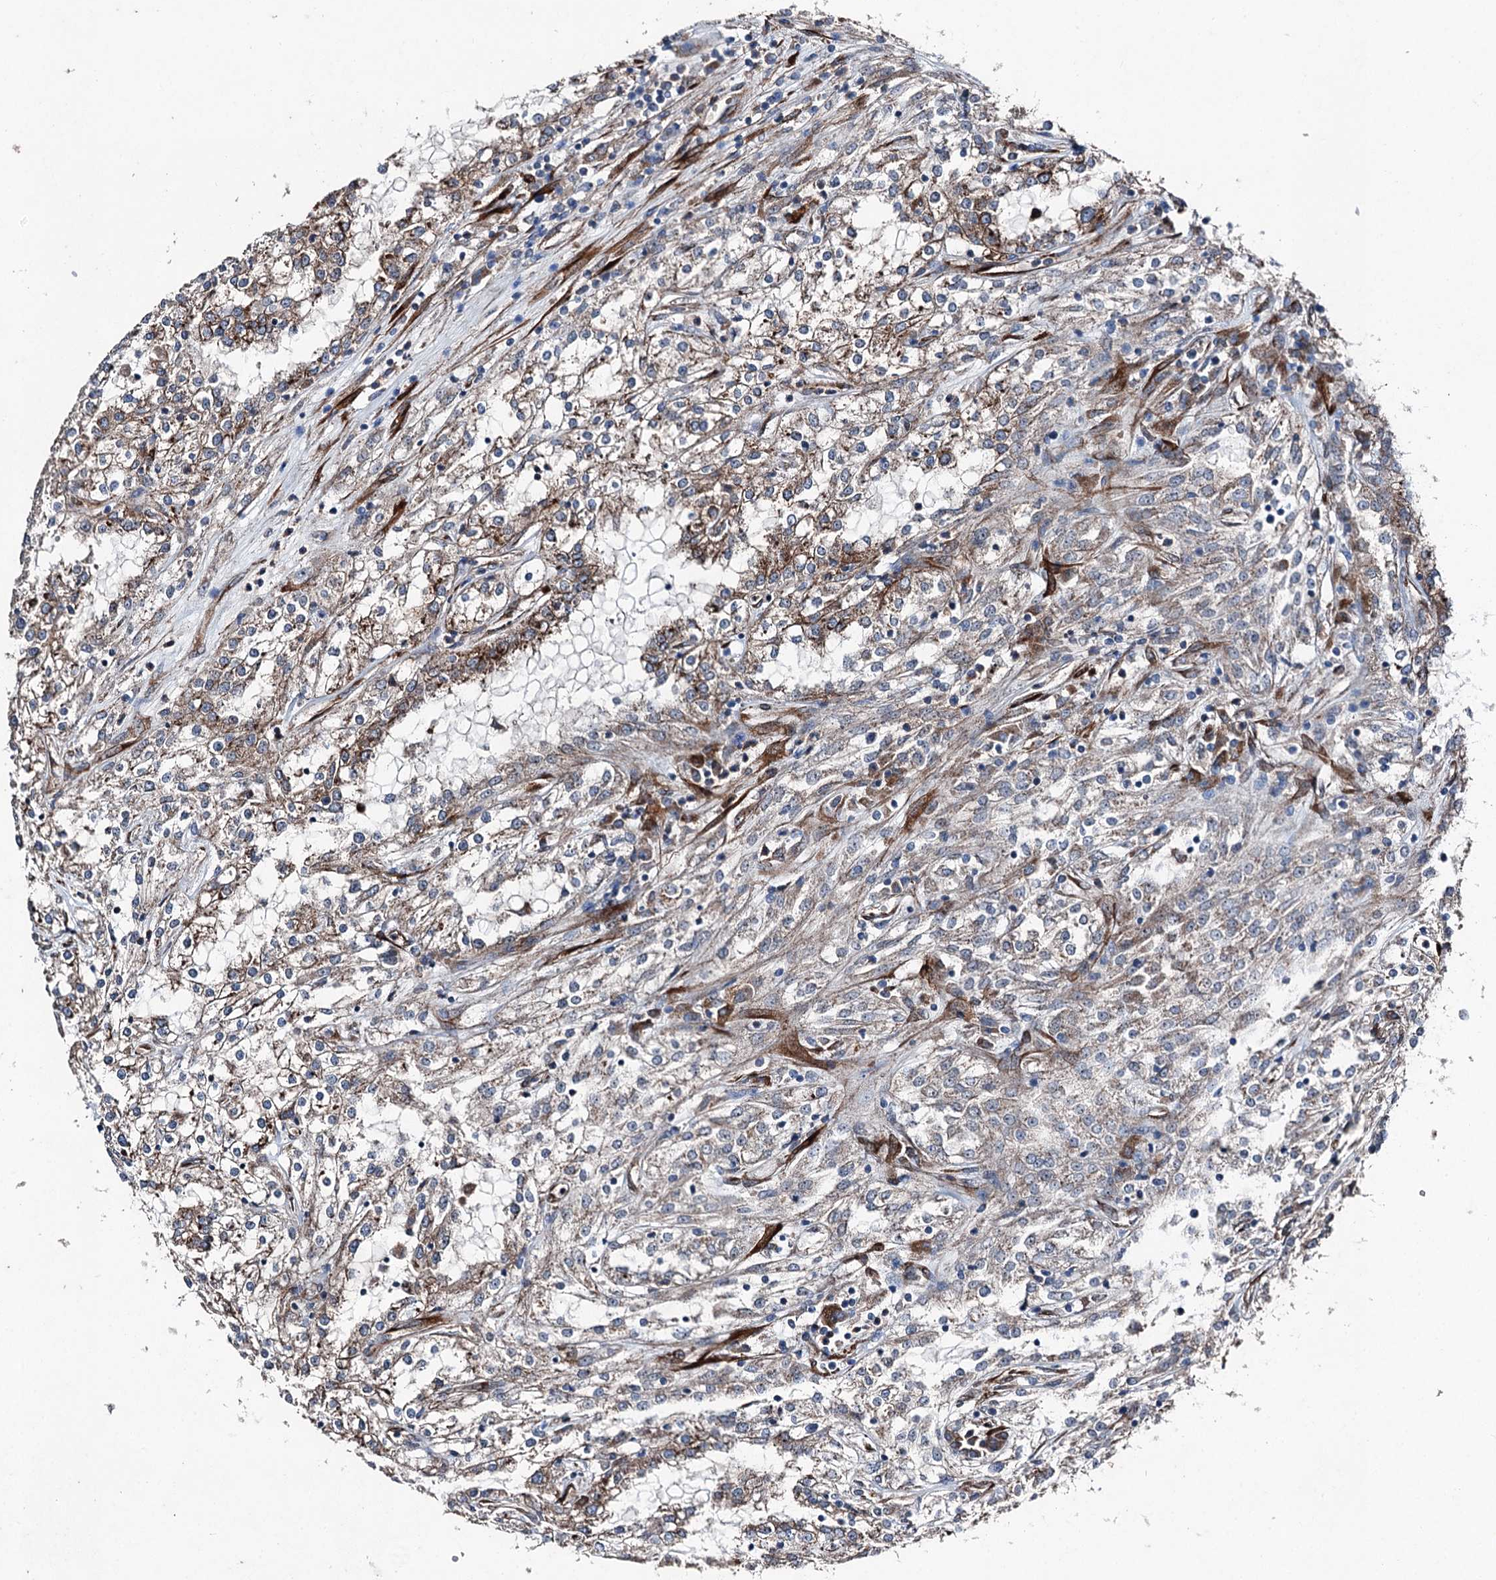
{"staining": {"intensity": "weak", "quantity": "<25%", "location": "cytoplasmic/membranous"}, "tissue": "renal cancer", "cell_type": "Tumor cells", "image_type": "cancer", "snomed": [{"axis": "morphology", "description": "Adenocarcinoma, NOS"}, {"axis": "topography", "description": "Kidney"}], "caption": "Immunohistochemistry photomicrograph of neoplastic tissue: renal adenocarcinoma stained with DAB (3,3'-diaminobenzidine) shows no significant protein positivity in tumor cells.", "gene": "DDIAS", "patient": {"sex": "female", "age": 52}}